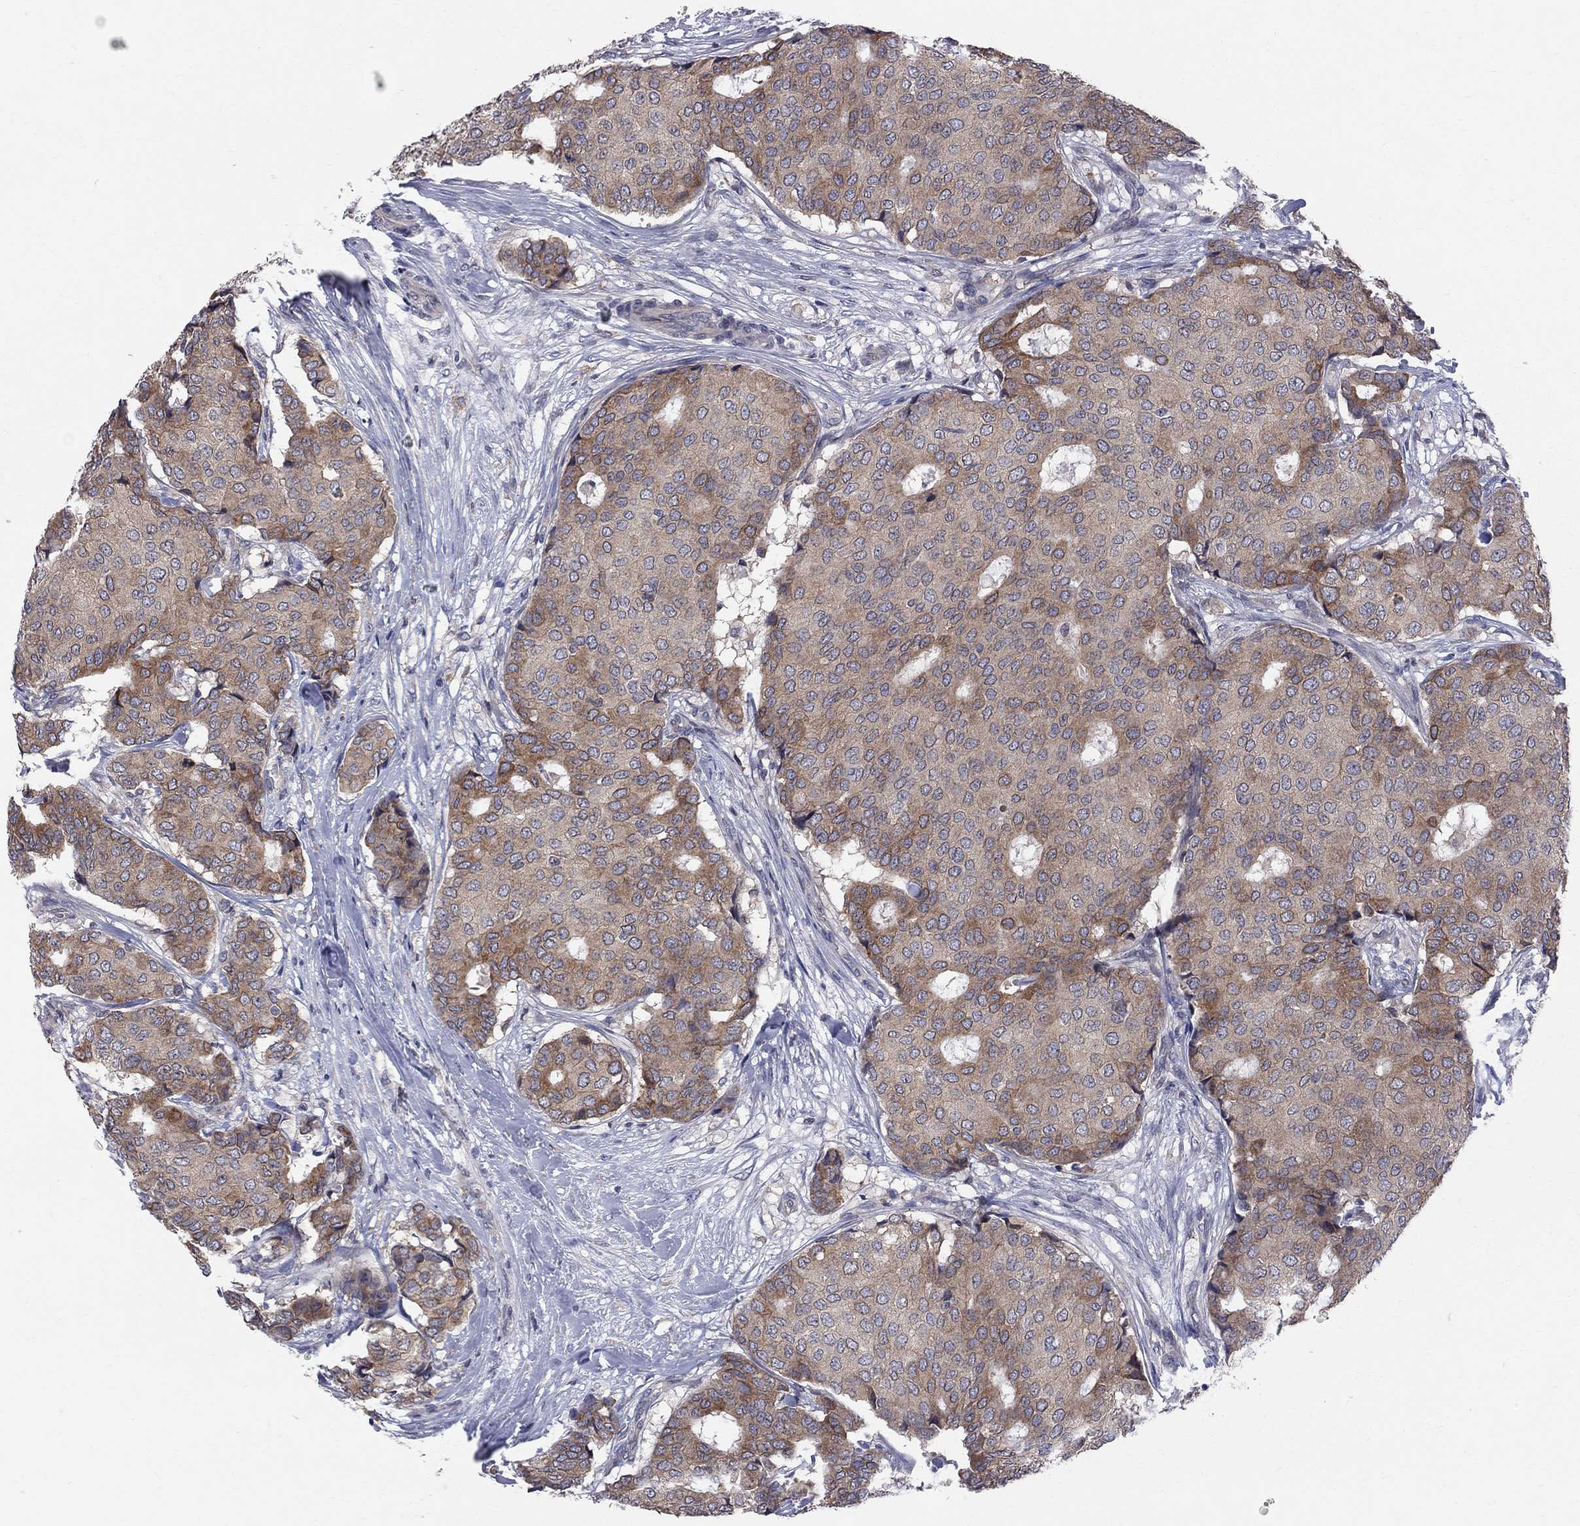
{"staining": {"intensity": "moderate", "quantity": "25%-75%", "location": "cytoplasmic/membranous"}, "tissue": "breast cancer", "cell_type": "Tumor cells", "image_type": "cancer", "snomed": [{"axis": "morphology", "description": "Duct carcinoma"}, {"axis": "topography", "description": "Breast"}], "caption": "Immunohistochemical staining of human intraductal carcinoma (breast) shows medium levels of moderate cytoplasmic/membranous protein expression in about 25%-75% of tumor cells.", "gene": "CNOT11", "patient": {"sex": "female", "age": 75}}